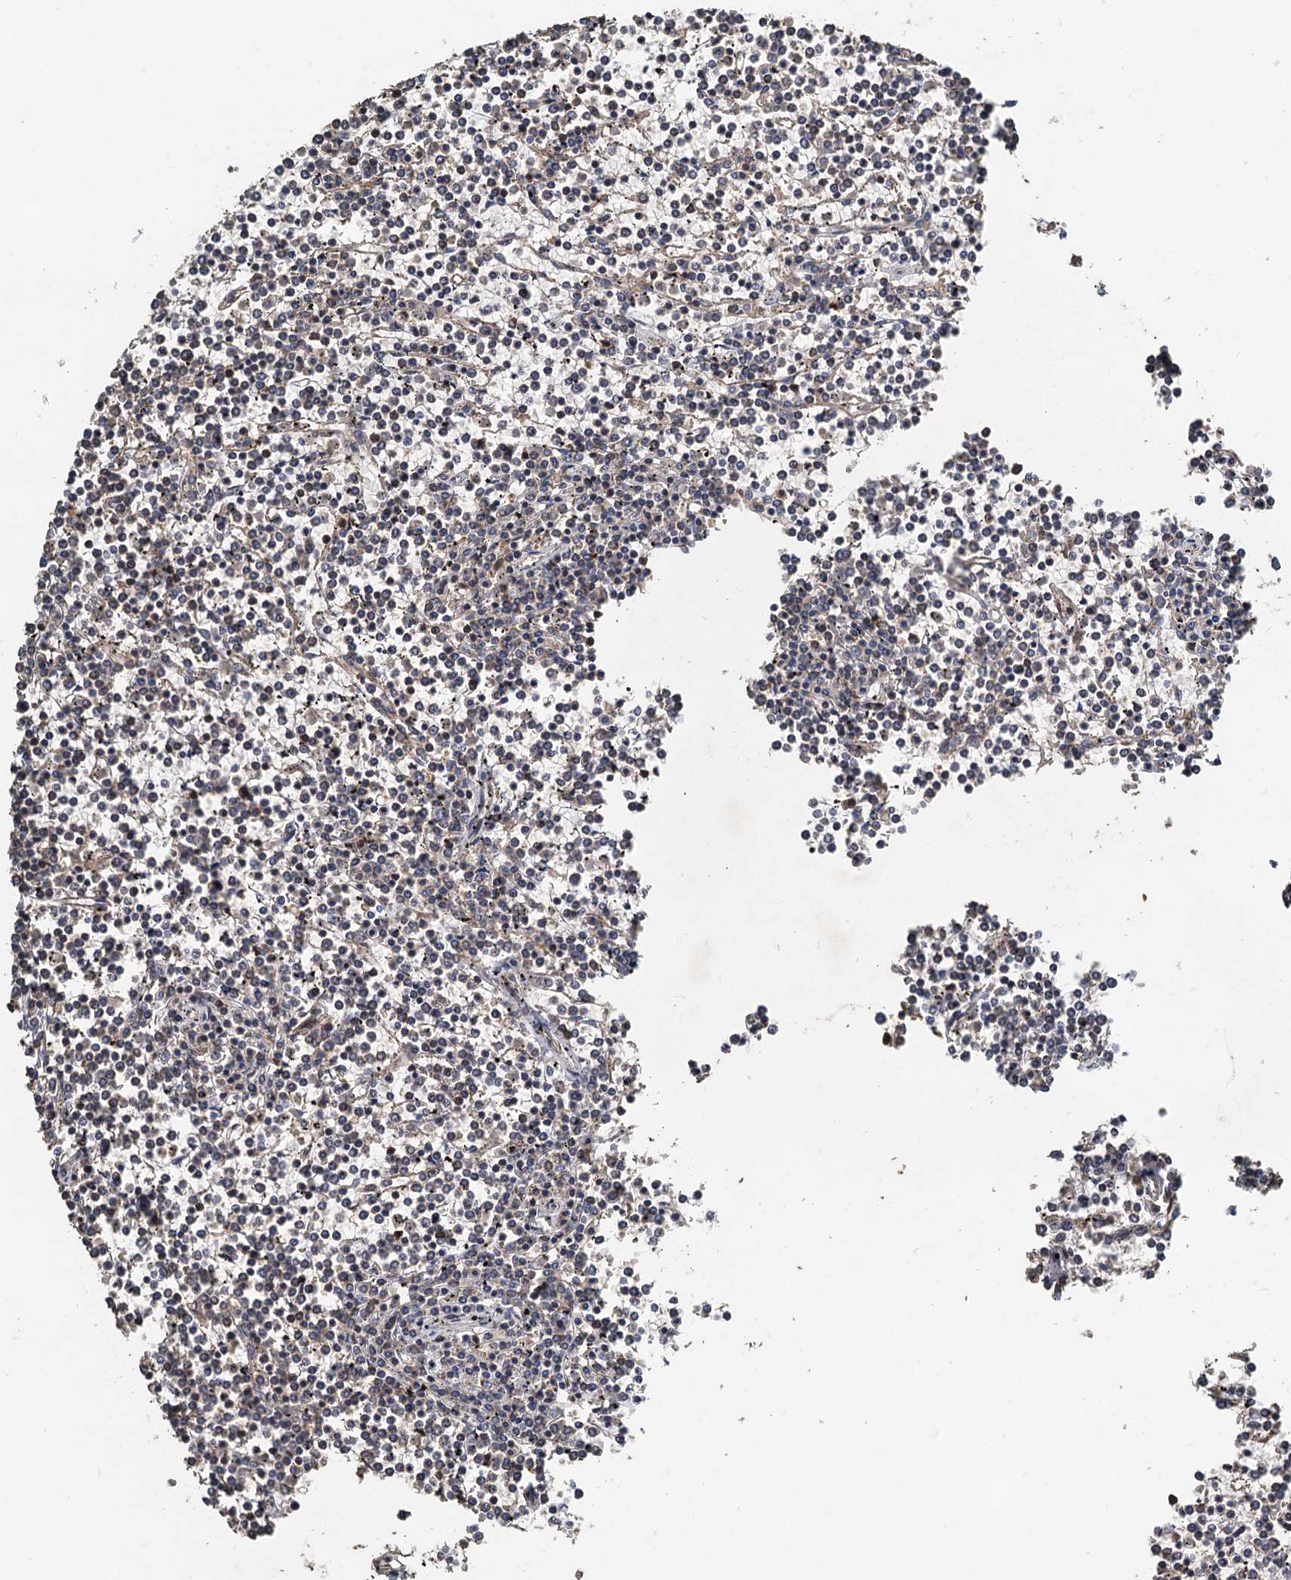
{"staining": {"intensity": "negative", "quantity": "none", "location": "none"}, "tissue": "lymphoma", "cell_type": "Tumor cells", "image_type": "cancer", "snomed": [{"axis": "morphology", "description": "Malignant lymphoma, non-Hodgkin's type, Low grade"}, {"axis": "topography", "description": "Spleen"}], "caption": "DAB immunohistochemical staining of lymphoma shows no significant expression in tumor cells. Nuclei are stained in blue.", "gene": "SDS", "patient": {"sex": "female", "age": 19}}